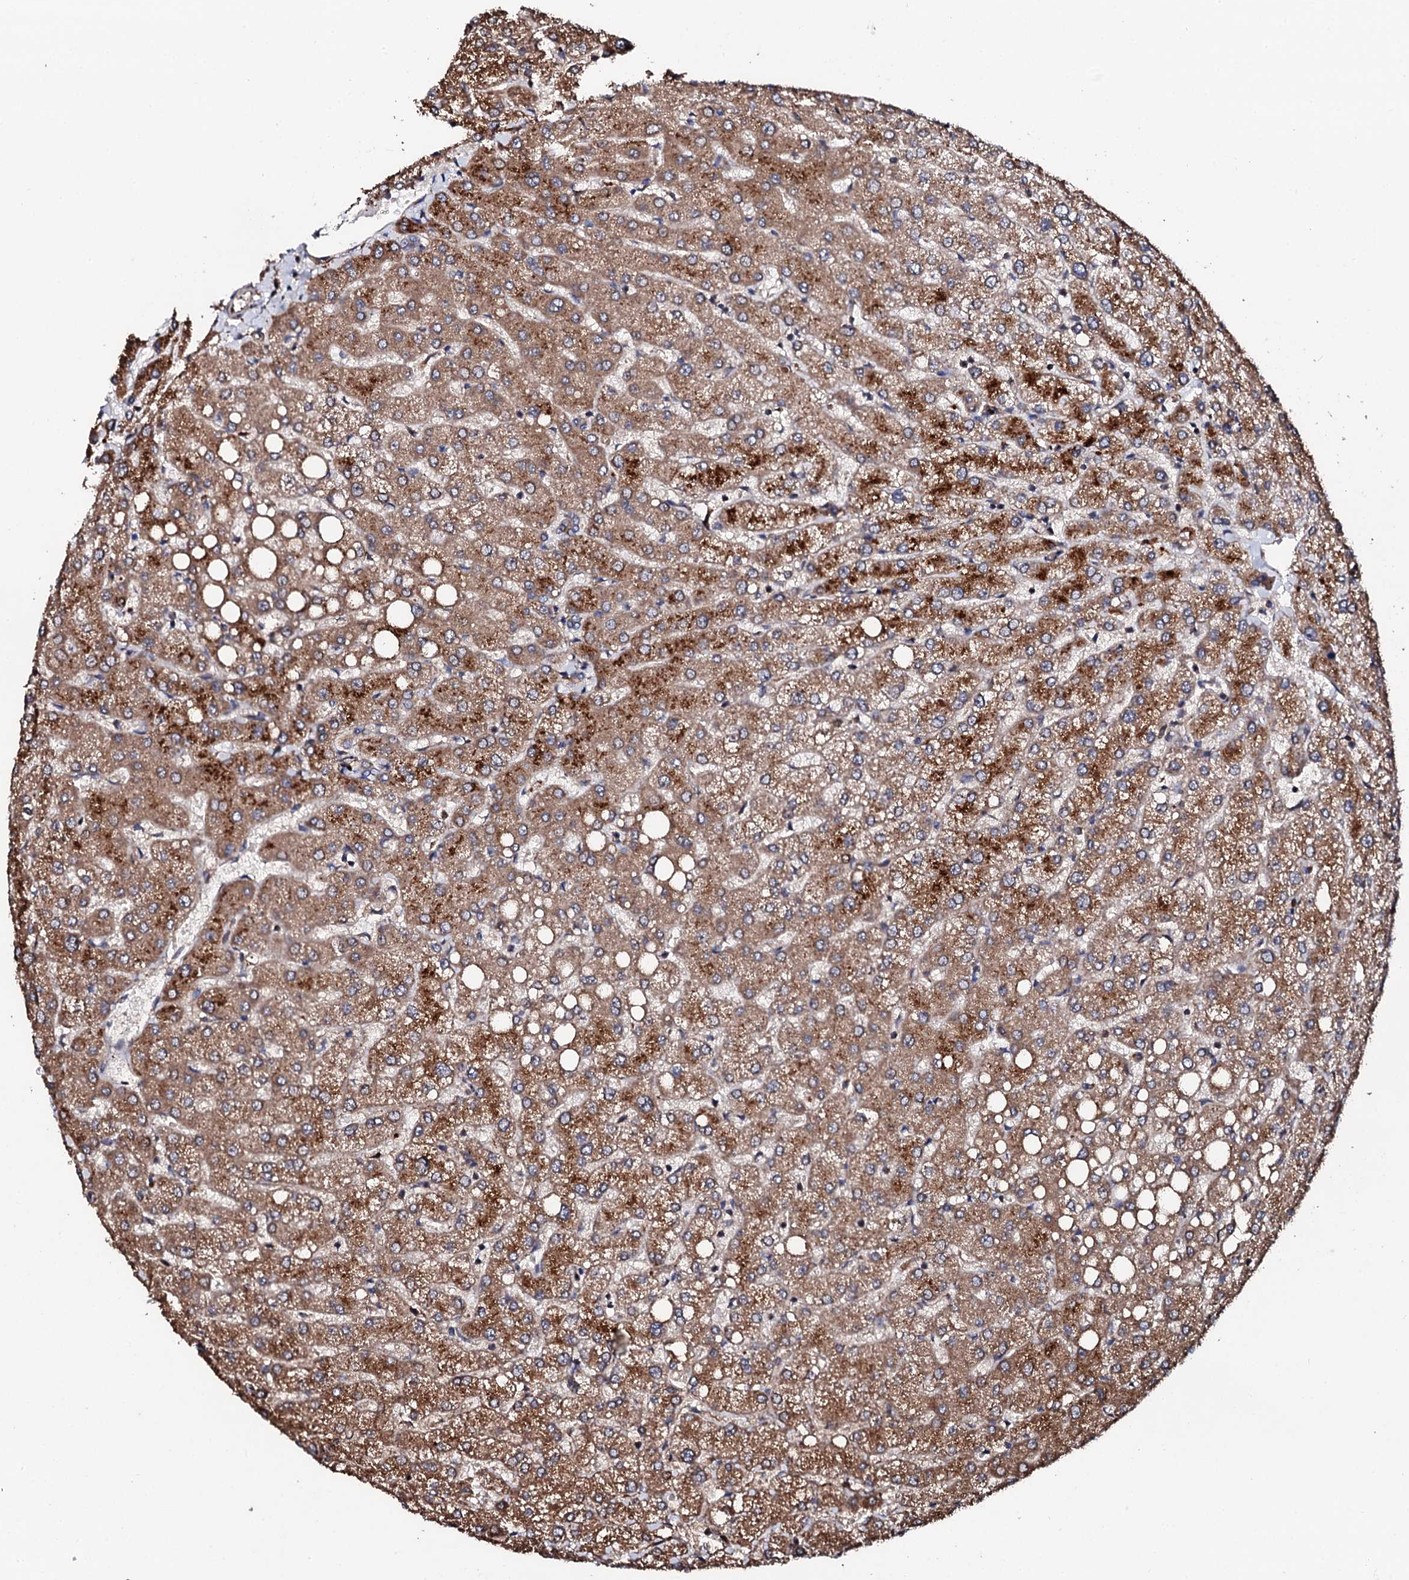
{"staining": {"intensity": "weak", "quantity": "<25%", "location": "cytoplasmic/membranous"}, "tissue": "liver", "cell_type": "Cholangiocytes", "image_type": "normal", "snomed": [{"axis": "morphology", "description": "Normal tissue, NOS"}, {"axis": "topography", "description": "Liver"}], "caption": "This is an immunohistochemistry (IHC) photomicrograph of benign human liver. There is no expression in cholangiocytes.", "gene": "CKAP5", "patient": {"sex": "female", "age": 54}}